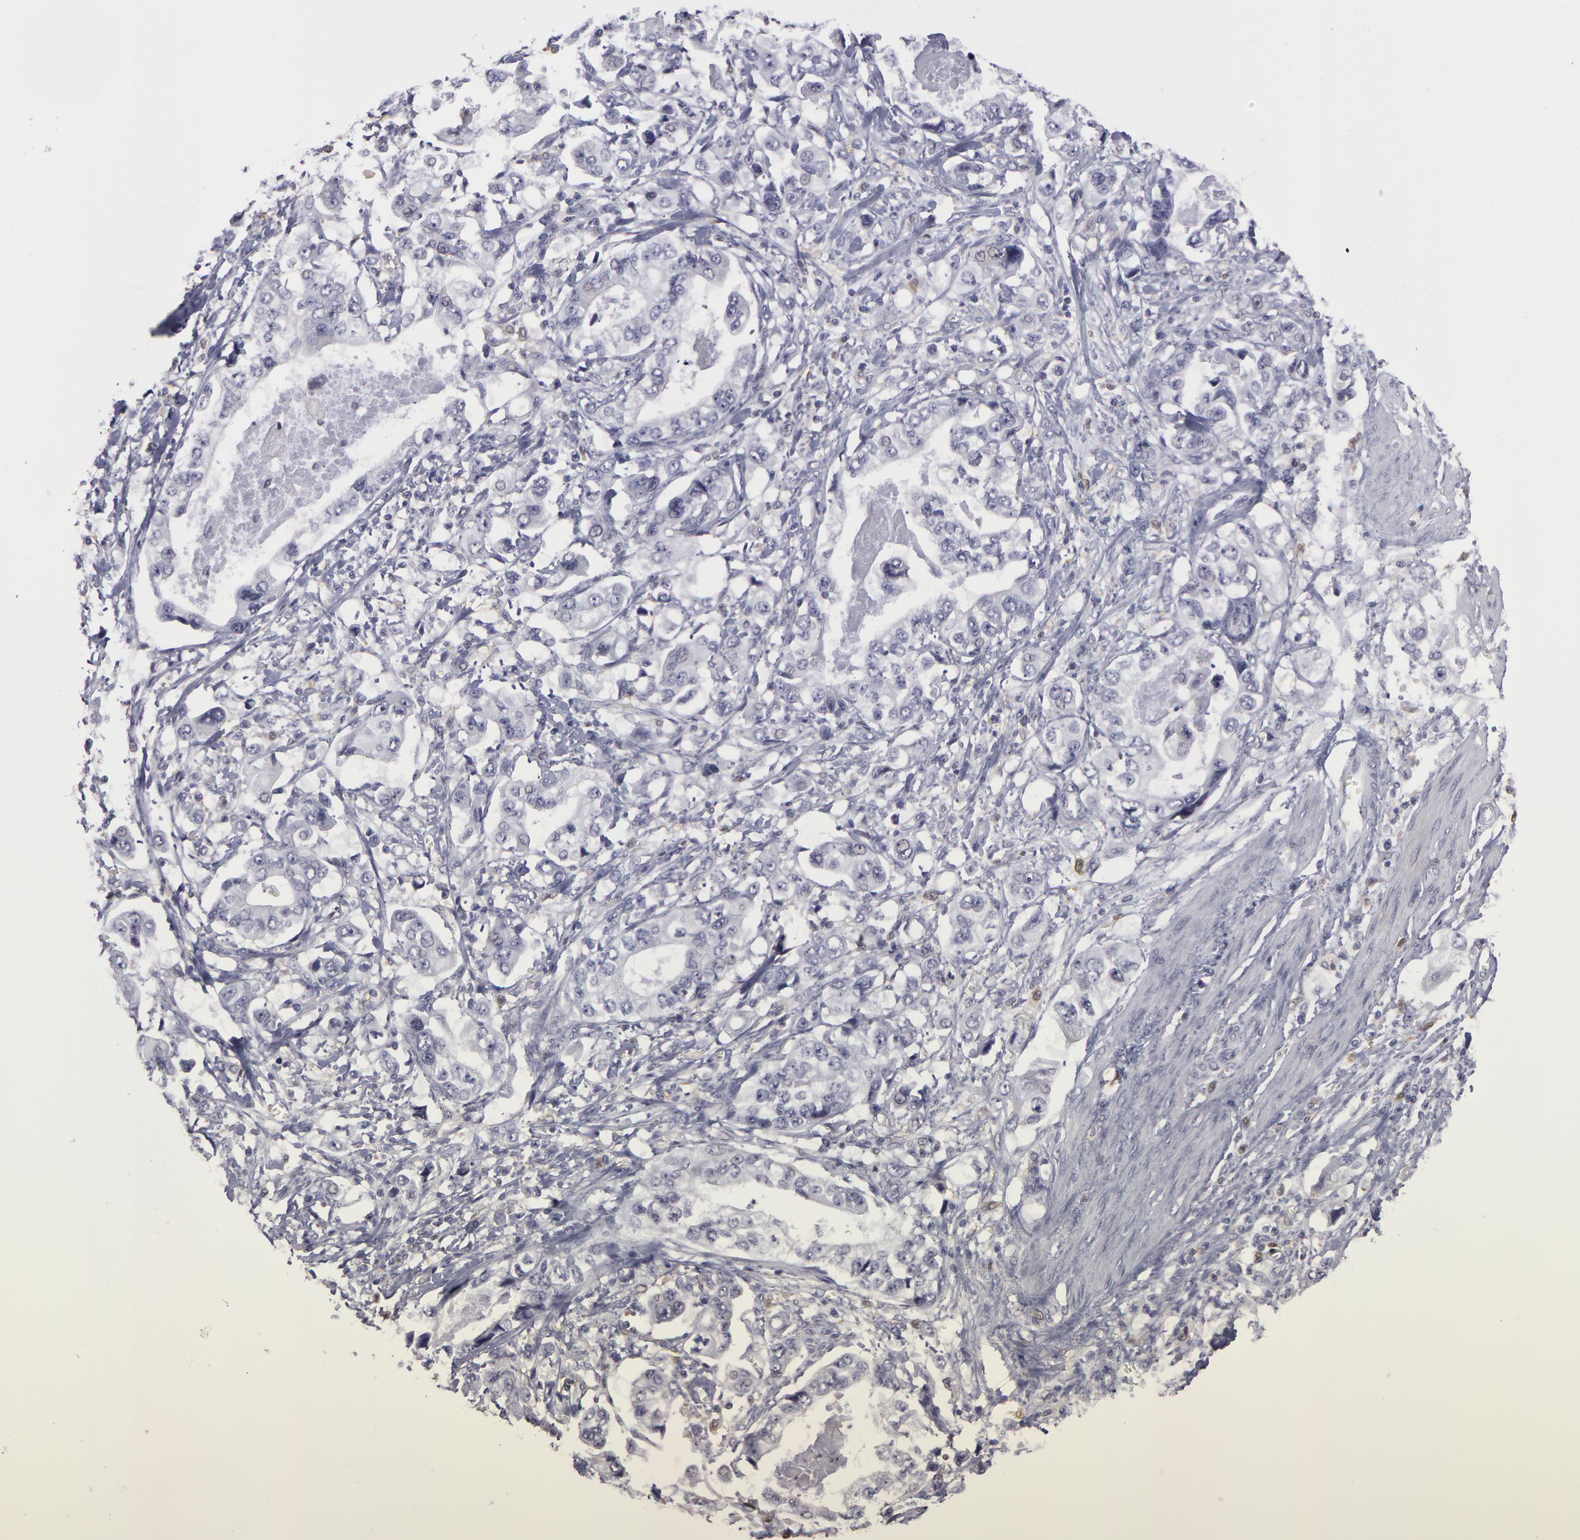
{"staining": {"intensity": "negative", "quantity": "none", "location": "none"}, "tissue": "stomach cancer", "cell_type": "Tumor cells", "image_type": "cancer", "snomed": [{"axis": "morphology", "description": "Adenocarcinoma, NOS"}, {"axis": "topography", "description": "Pancreas"}, {"axis": "topography", "description": "Stomach, upper"}], "caption": "Immunohistochemical staining of human adenocarcinoma (stomach) displays no significant expression in tumor cells.", "gene": "GNPDA1", "patient": {"sex": "male", "age": 77}}